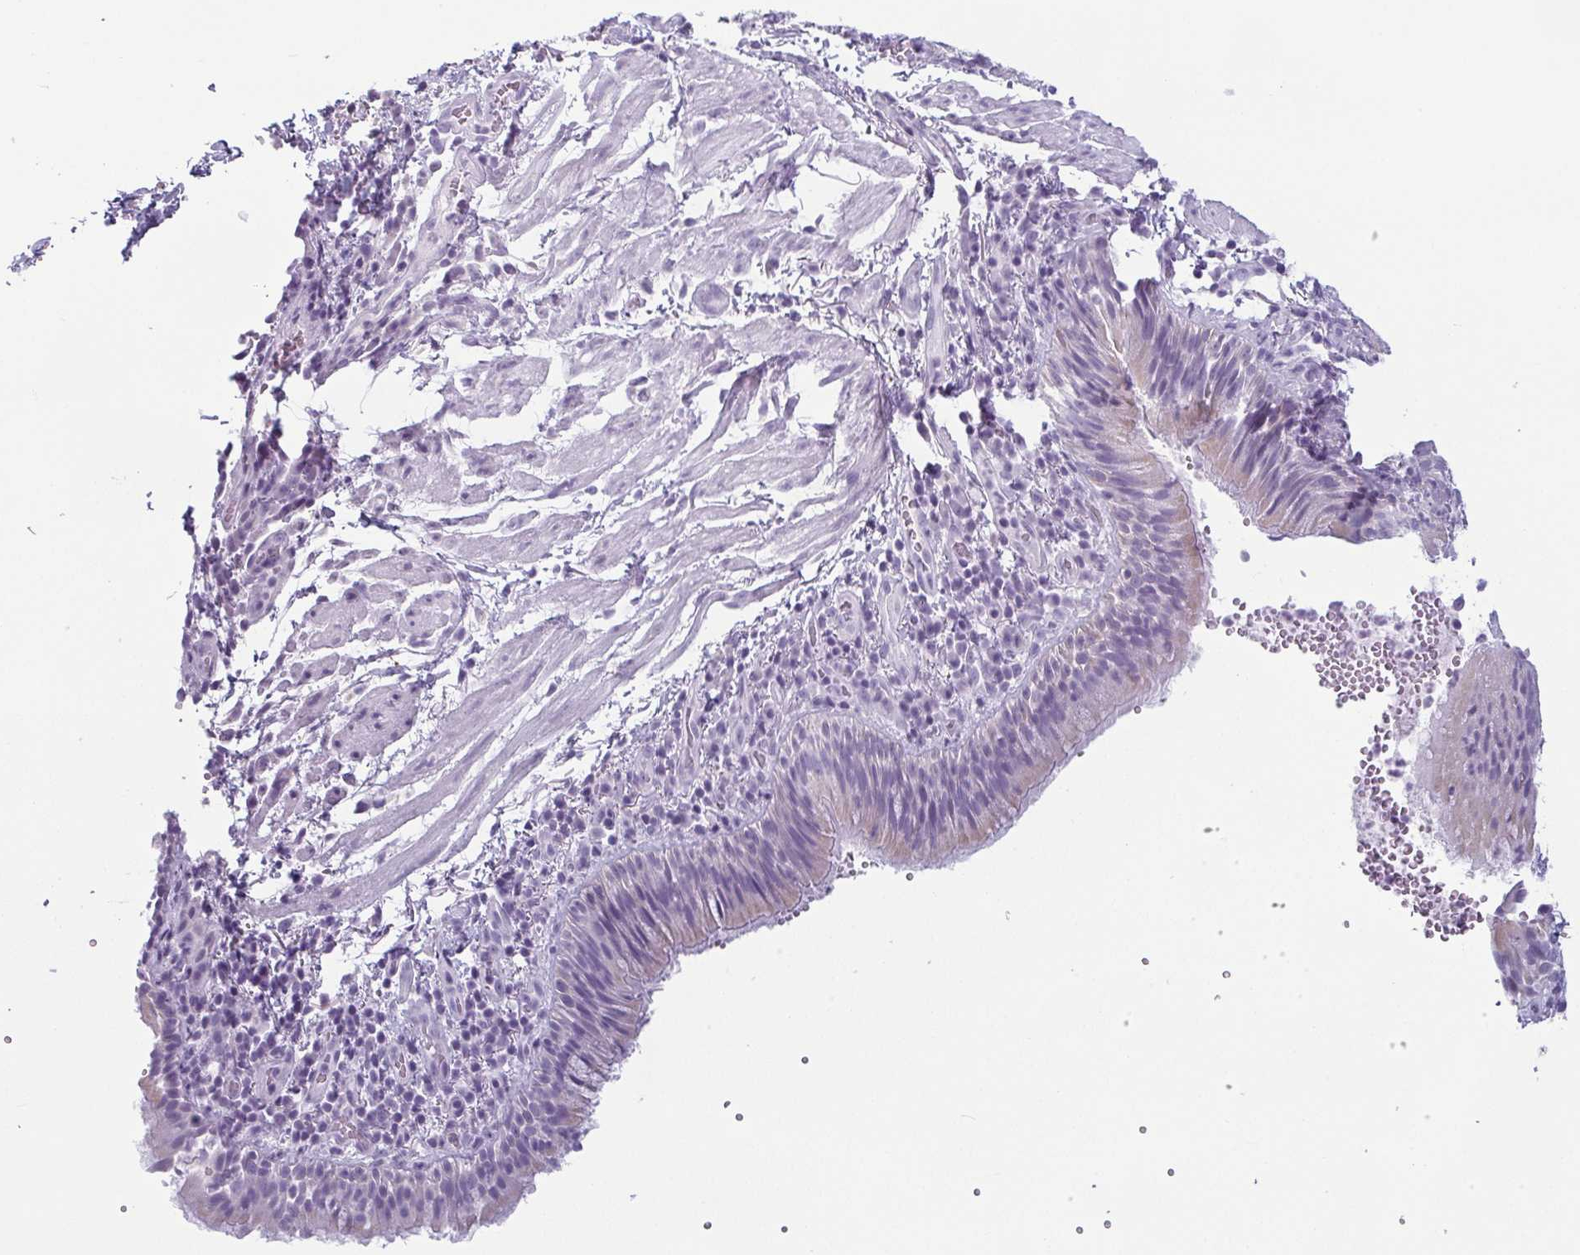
{"staining": {"intensity": "negative", "quantity": "none", "location": "none"}, "tissue": "bronchus", "cell_type": "Respiratory epithelial cells", "image_type": "normal", "snomed": [{"axis": "morphology", "description": "Normal tissue, NOS"}, {"axis": "topography", "description": "Lymph node"}, {"axis": "topography", "description": "Bronchus"}], "caption": "Immunohistochemistry image of benign bronchus: bronchus stained with DAB (3,3'-diaminobenzidine) exhibits no significant protein positivity in respiratory epithelial cells. (DAB immunohistochemistry visualized using brightfield microscopy, high magnification).", "gene": "KRT78", "patient": {"sex": "male", "age": 56}}